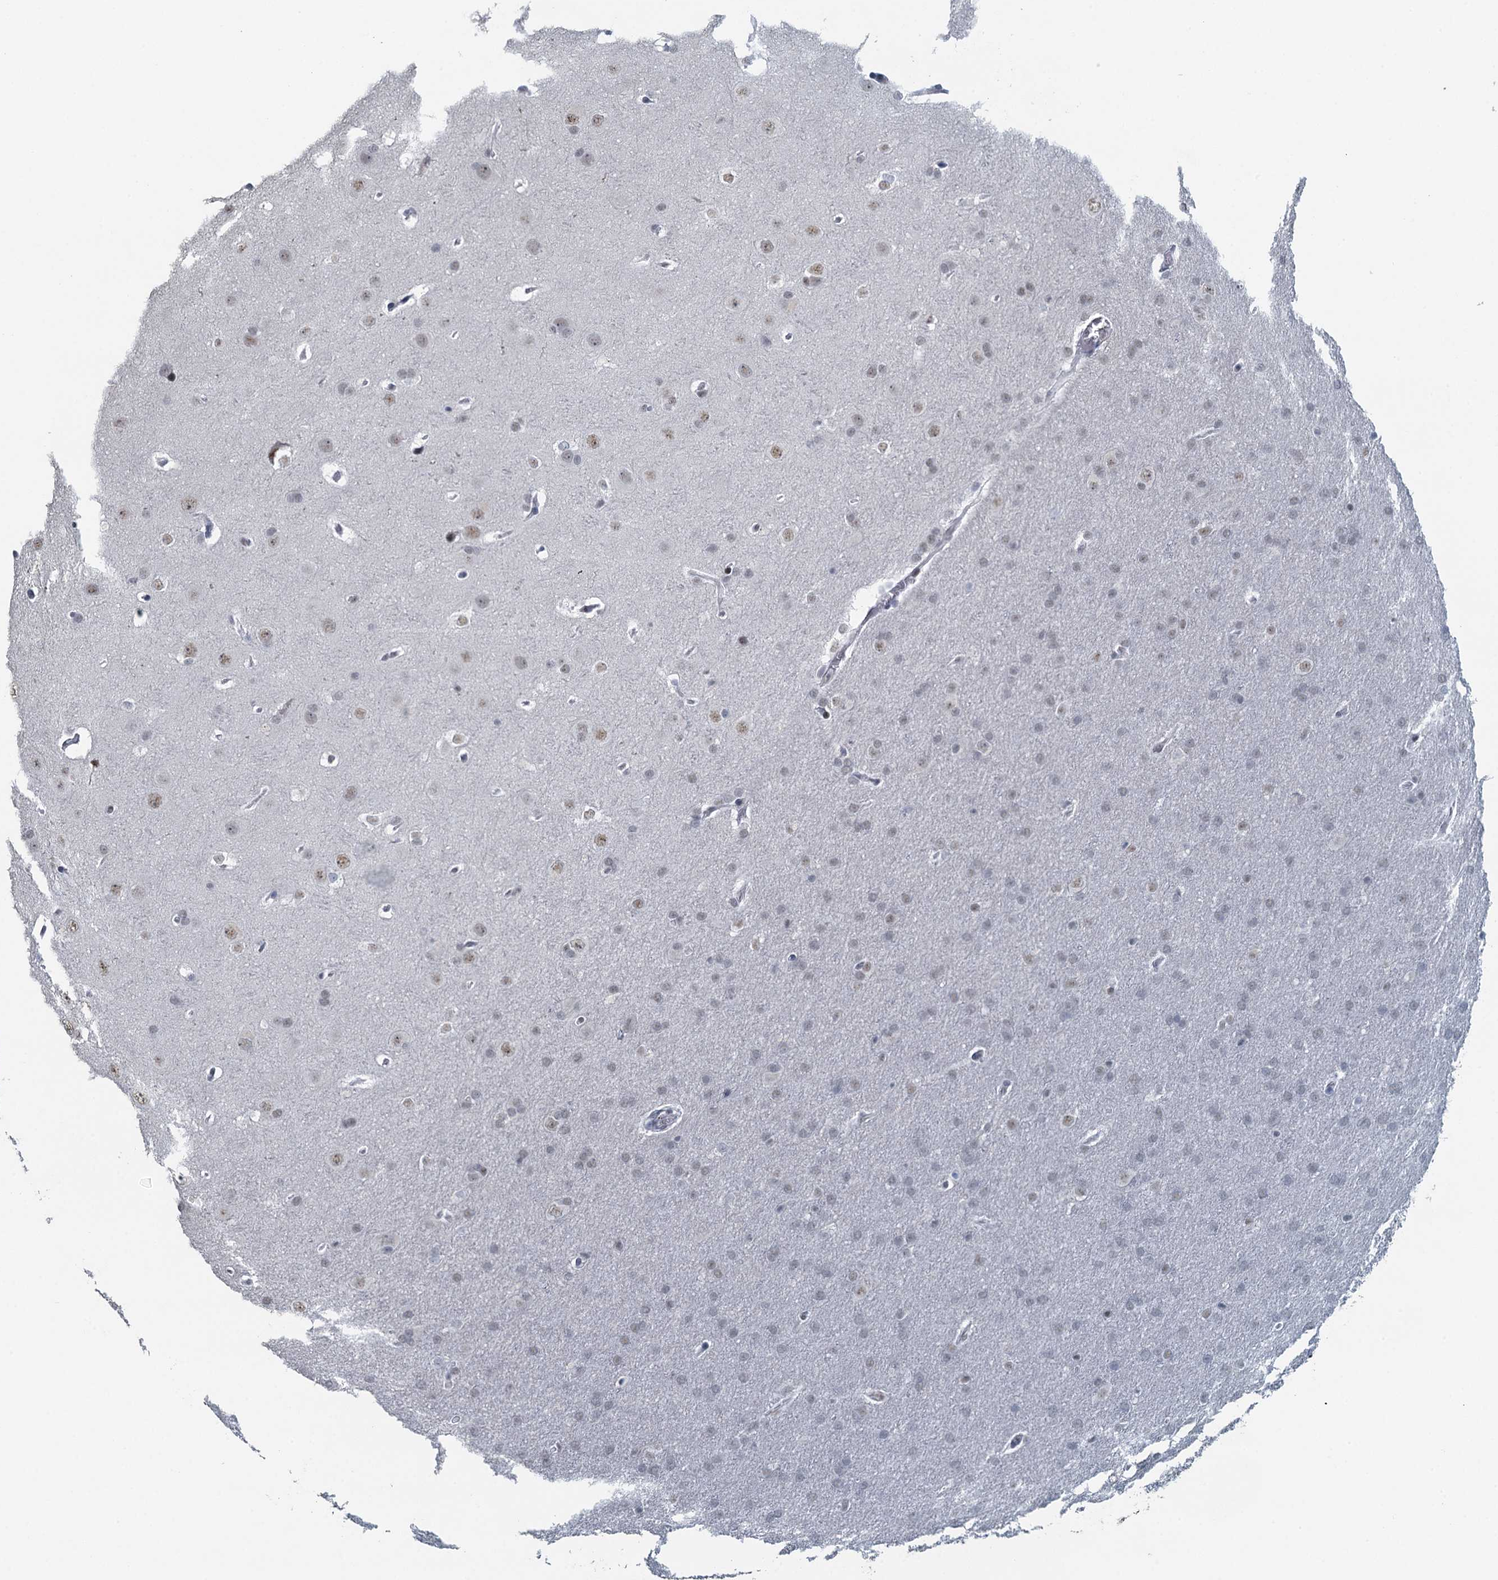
{"staining": {"intensity": "weak", "quantity": "<25%", "location": "nuclear"}, "tissue": "glioma", "cell_type": "Tumor cells", "image_type": "cancer", "snomed": [{"axis": "morphology", "description": "Glioma, malignant, Low grade"}, {"axis": "topography", "description": "Brain"}], "caption": "Tumor cells are negative for protein expression in human glioma. (DAB (3,3'-diaminobenzidine) IHC with hematoxylin counter stain).", "gene": "TTLL9", "patient": {"sex": "female", "age": 32}}